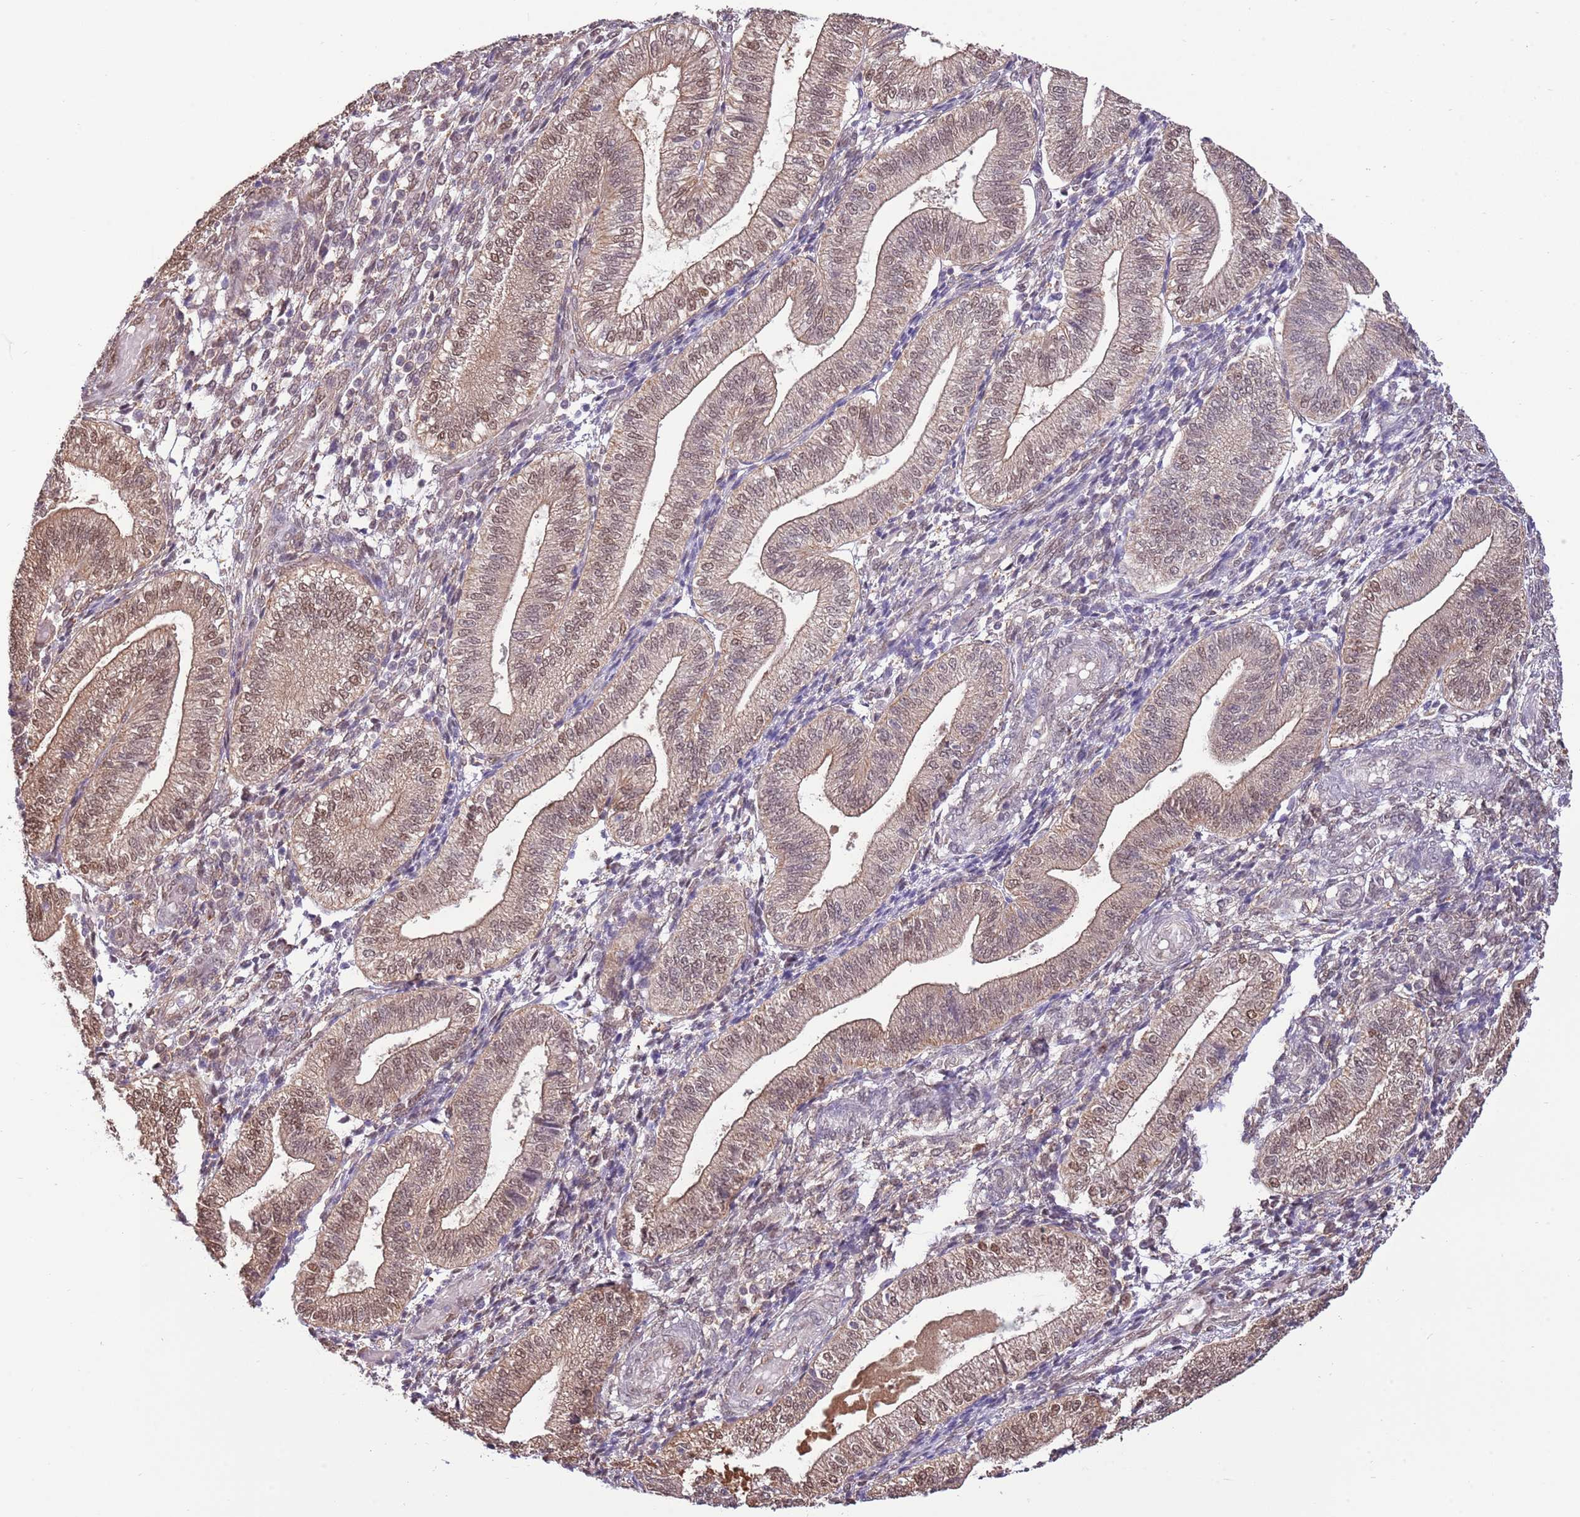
{"staining": {"intensity": "weak", "quantity": "<25%", "location": "nuclear"}, "tissue": "endometrium", "cell_type": "Cells in endometrial stroma", "image_type": "normal", "snomed": [{"axis": "morphology", "description": "Normal tissue, NOS"}, {"axis": "topography", "description": "Endometrium"}], "caption": "Image shows no significant protein staining in cells in endometrial stroma of benign endometrium.", "gene": "NSFL1C", "patient": {"sex": "female", "age": 34}}